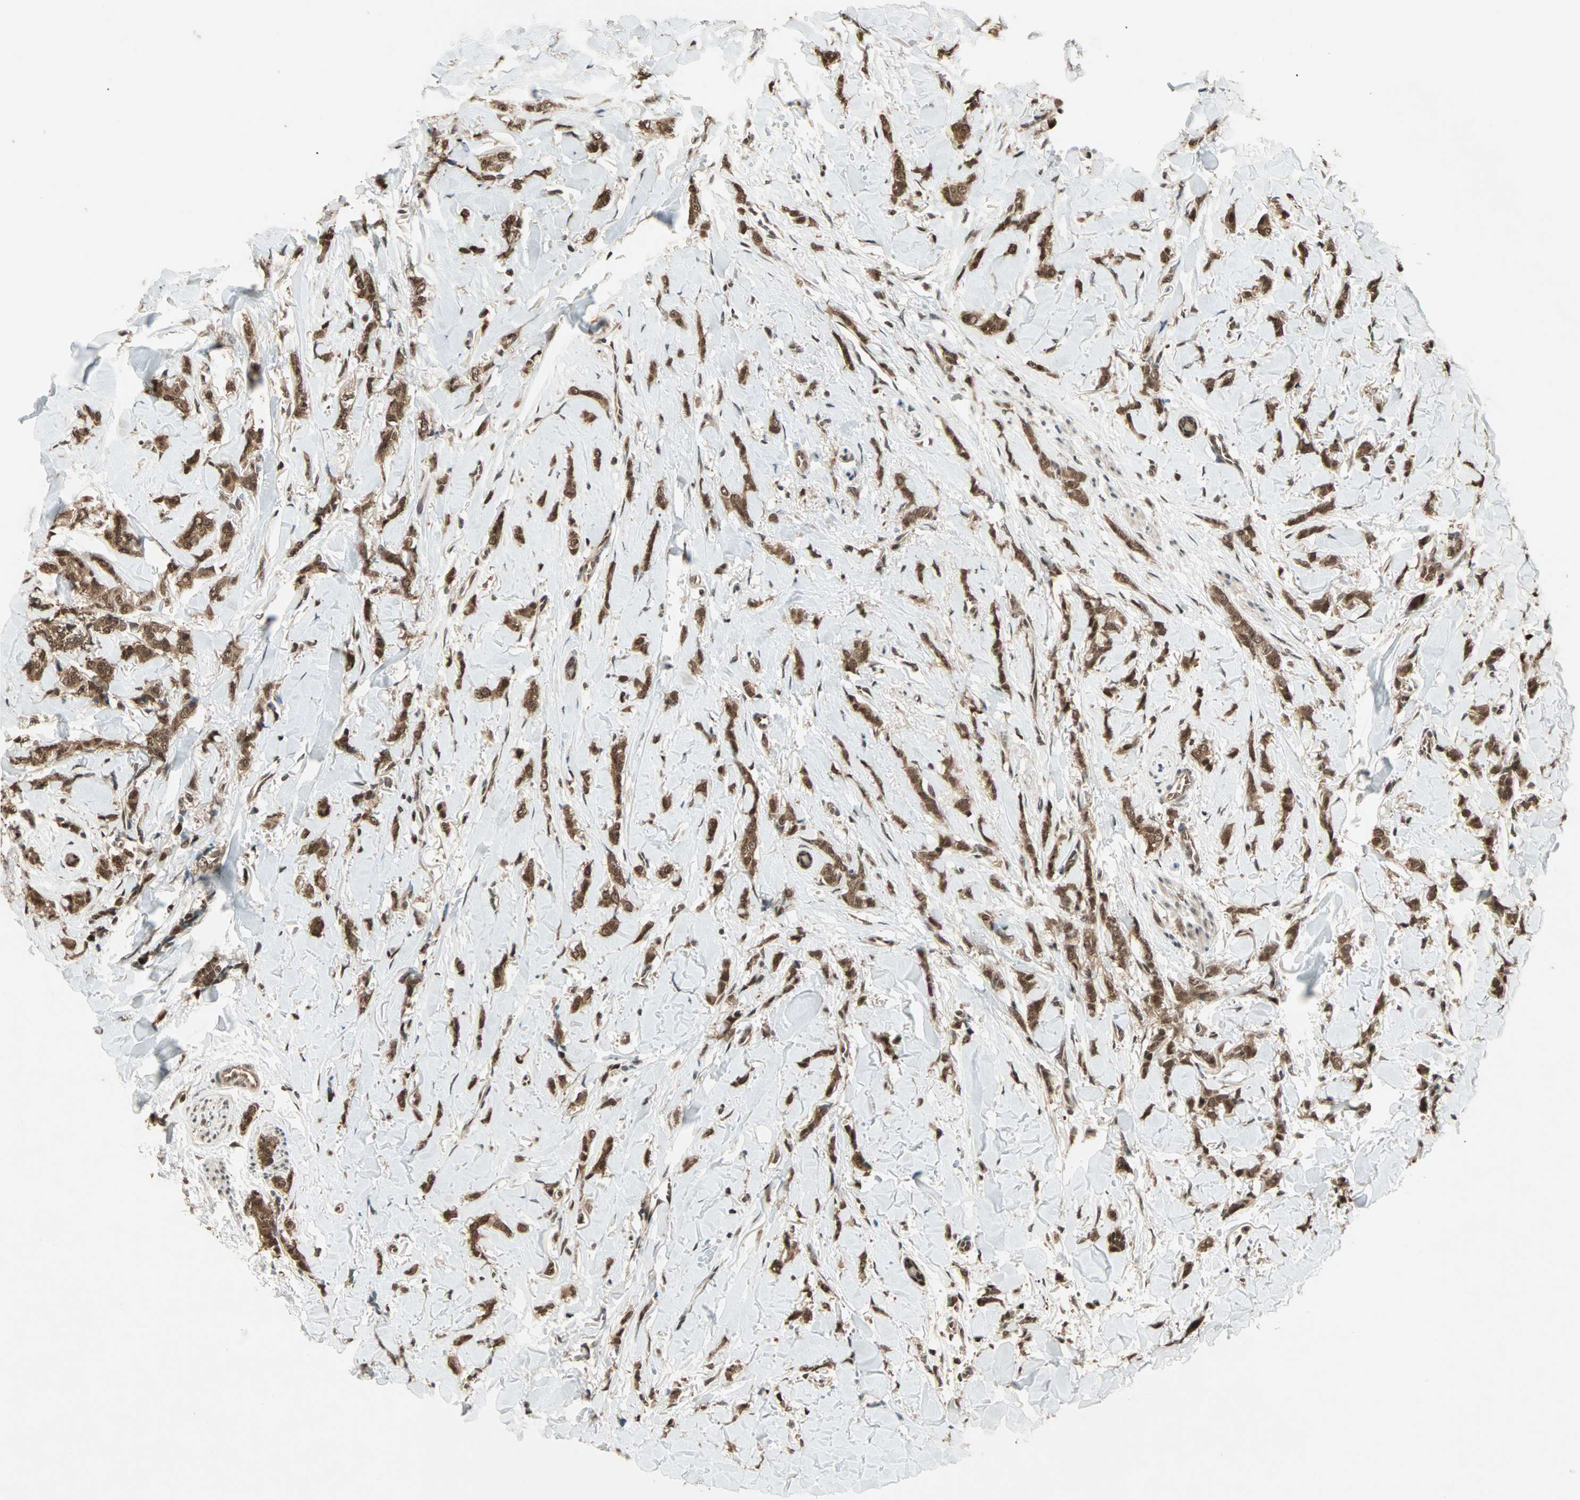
{"staining": {"intensity": "strong", "quantity": ">75%", "location": "cytoplasmic/membranous,nuclear"}, "tissue": "breast cancer", "cell_type": "Tumor cells", "image_type": "cancer", "snomed": [{"axis": "morphology", "description": "Lobular carcinoma"}, {"axis": "topography", "description": "Skin"}, {"axis": "topography", "description": "Breast"}], "caption": "DAB (3,3'-diaminobenzidine) immunohistochemical staining of human breast cancer (lobular carcinoma) displays strong cytoplasmic/membranous and nuclear protein expression in approximately >75% of tumor cells.", "gene": "ZNF44", "patient": {"sex": "female", "age": 46}}